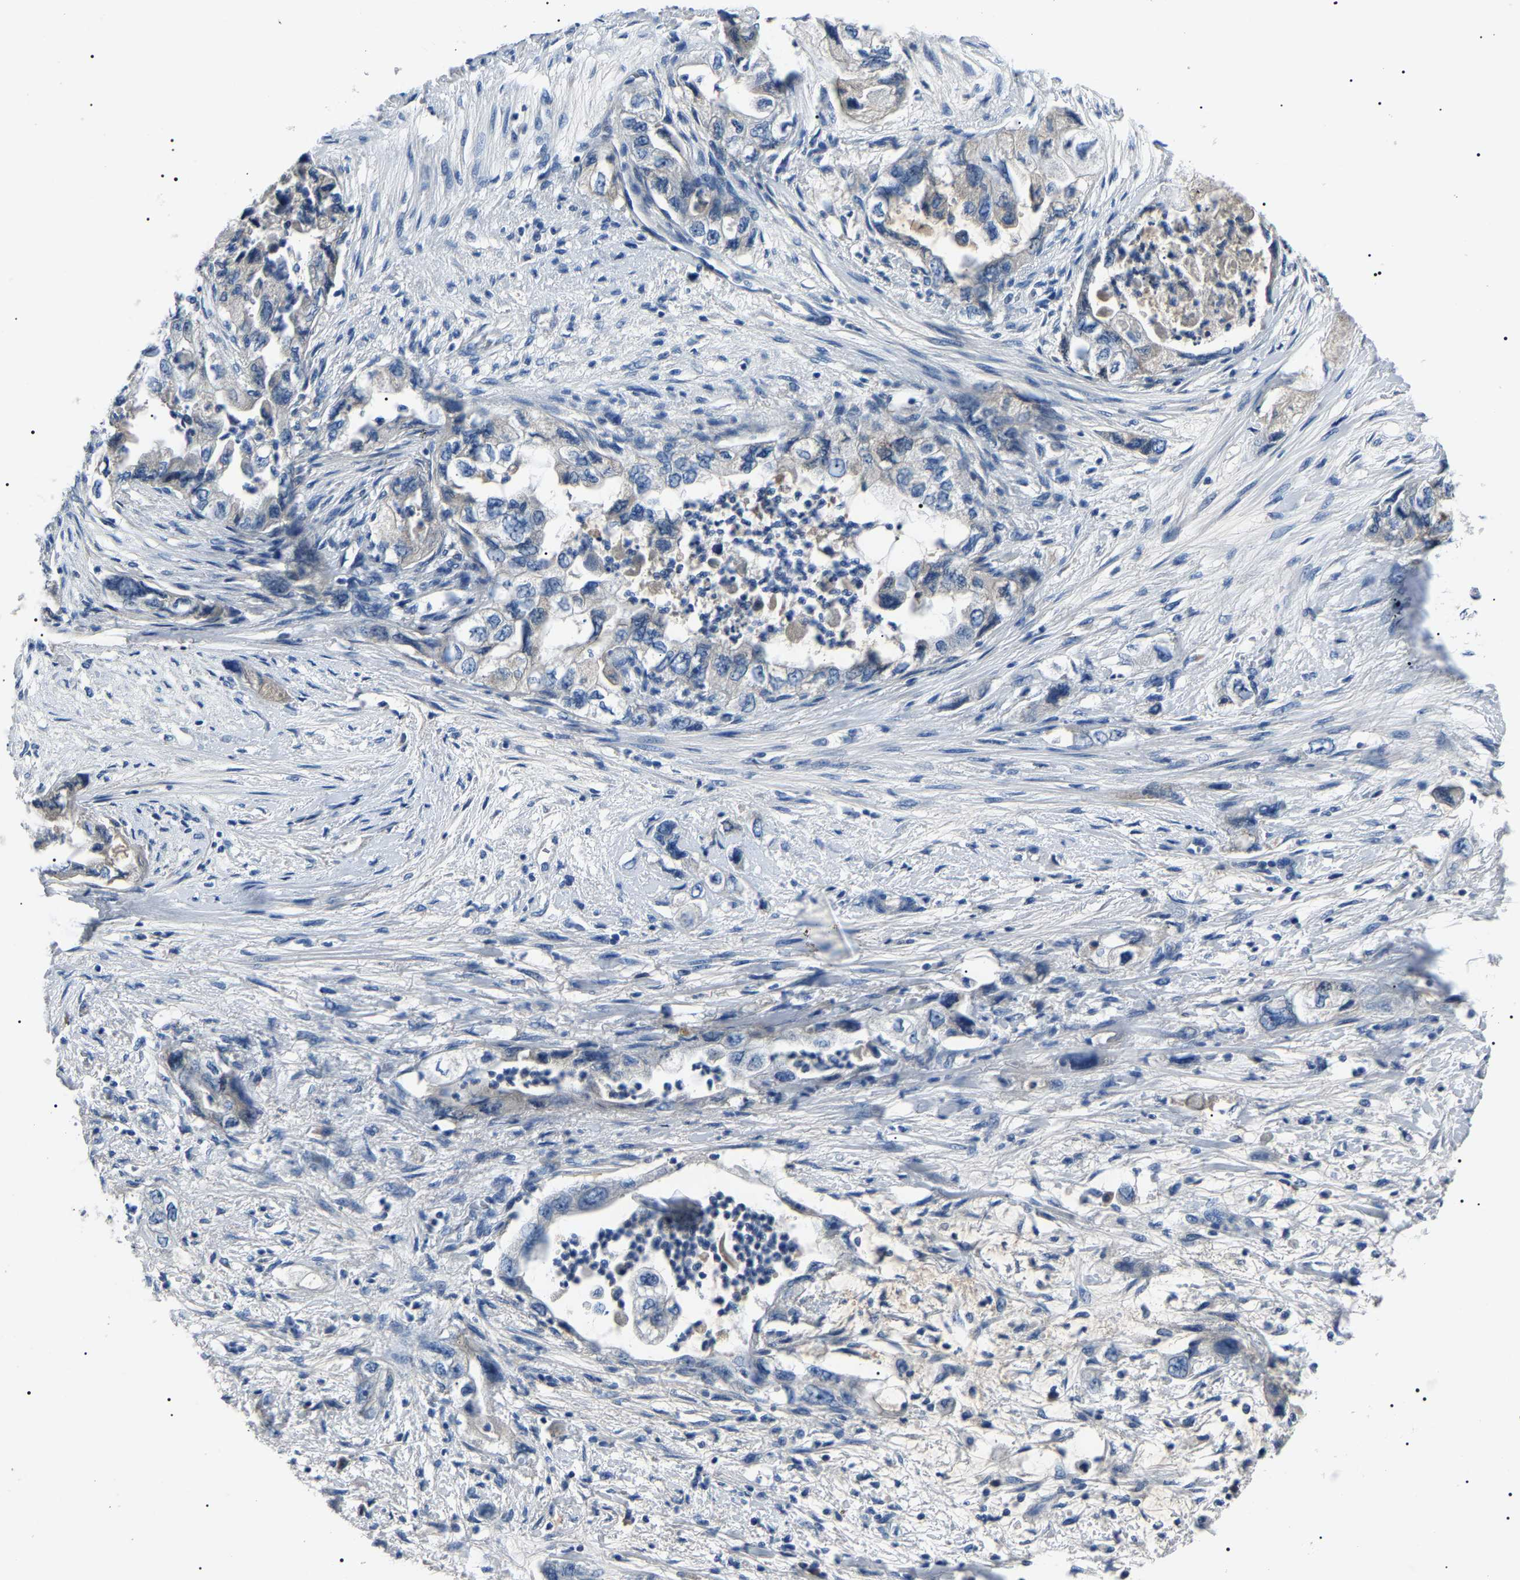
{"staining": {"intensity": "weak", "quantity": "<25%", "location": "cytoplasmic/membranous"}, "tissue": "pancreatic cancer", "cell_type": "Tumor cells", "image_type": "cancer", "snomed": [{"axis": "morphology", "description": "Adenocarcinoma, NOS"}, {"axis": "topography", "description": "Pancreas"}], "caption": "DAB immunohistochemical staining of human adenocarcinoma (pancreatic) demonstrates no significant expression in tumor cells. Brightfield microscopy of IHC stained with DAB (brown) and hematoxylin (blue), captured at high magnification.", "gene": "KLK15", "patient": {"sex": "female", "age": 73}}